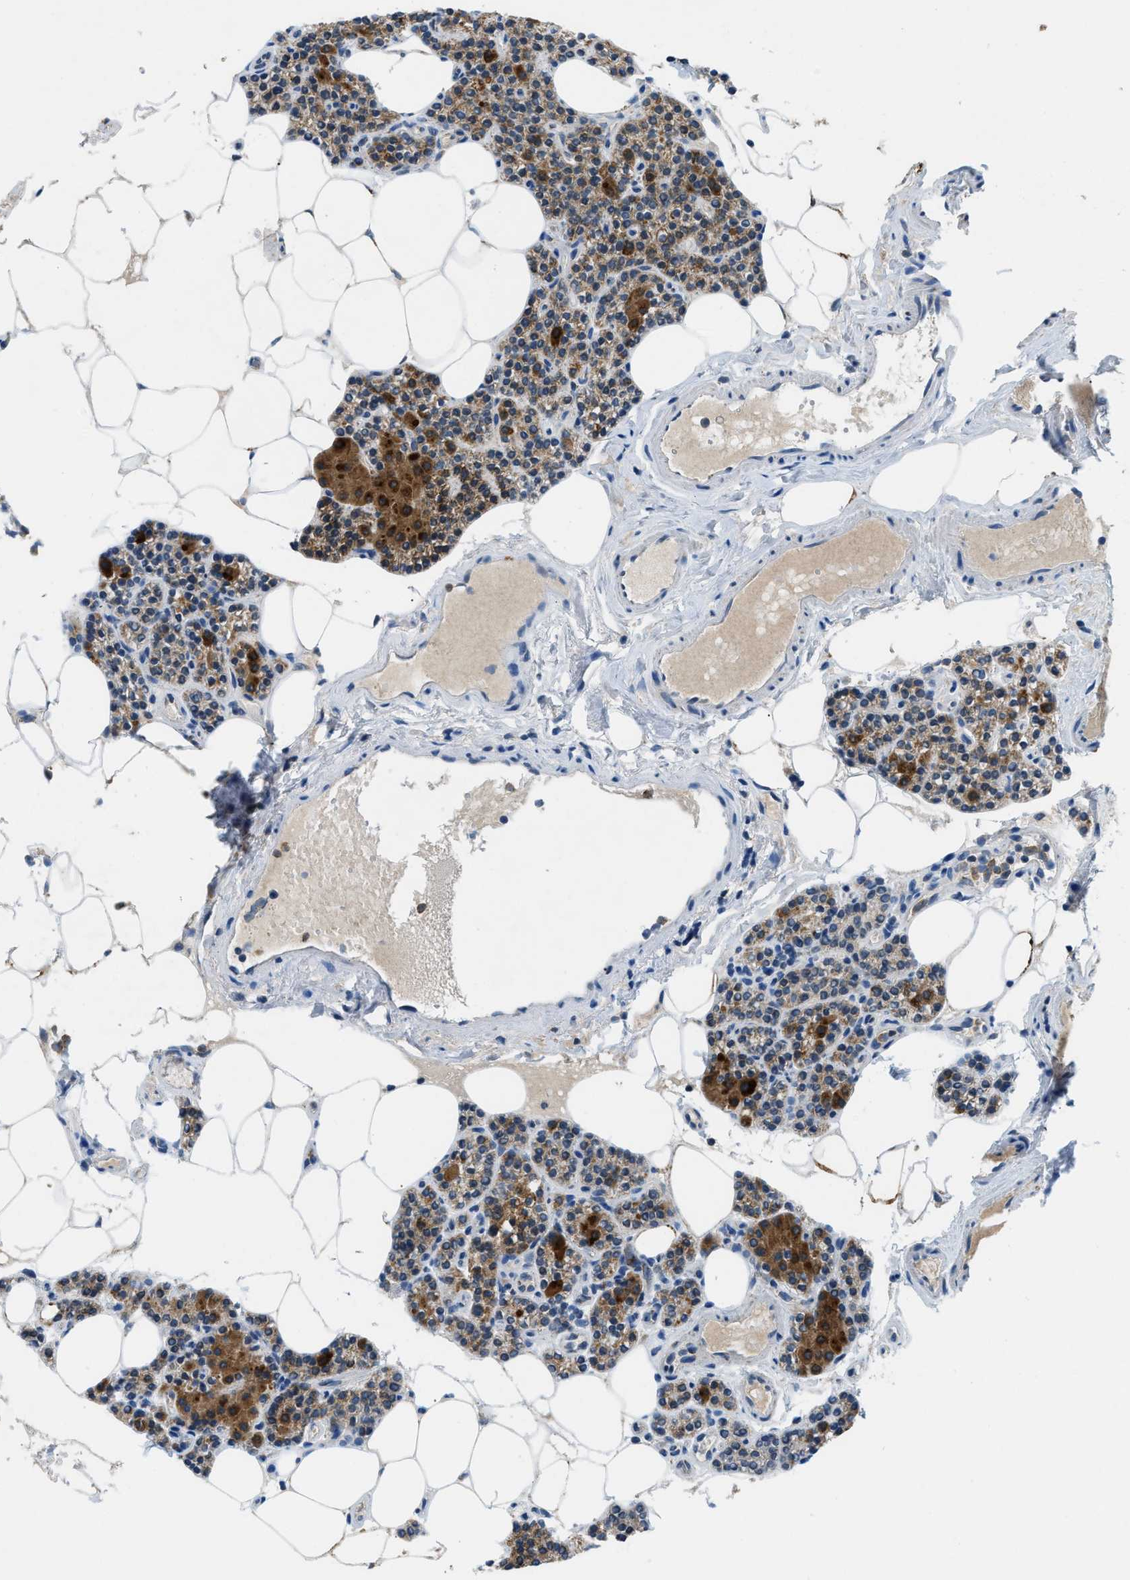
{"staining": {"intensity": "strong", "quantity": ">75%", "location": "cytoplasmic/membranous"}, "tissue": "parathyroid gland", "cell_type": "Glandular cells", "image_type": "normal", "snomed": [{"axis": "morphology", "description": "Normal tissue, NOS"}, {"axis": "morphology", "description": "Adenoma, NOS"}, {"axis": "topography", "description": "Parathyroid gland"}], "caption": "High-magnification brightfield microscopy of unremarkable parathyroid gland stained with DAB (3,3'-diaminobenzidine) (brown) and counterstained with hematoxylin (blue). glandular cells exhibit strong cytoplasmic/membranous positivity is present in approximately>75% of cells. Using DAB (brown) and hematoxylin (blue) stains, captured at high magnification using brightfield microscopy.", "gene": "ACADVL", "patient": {"sex": "female", "age": 70}}